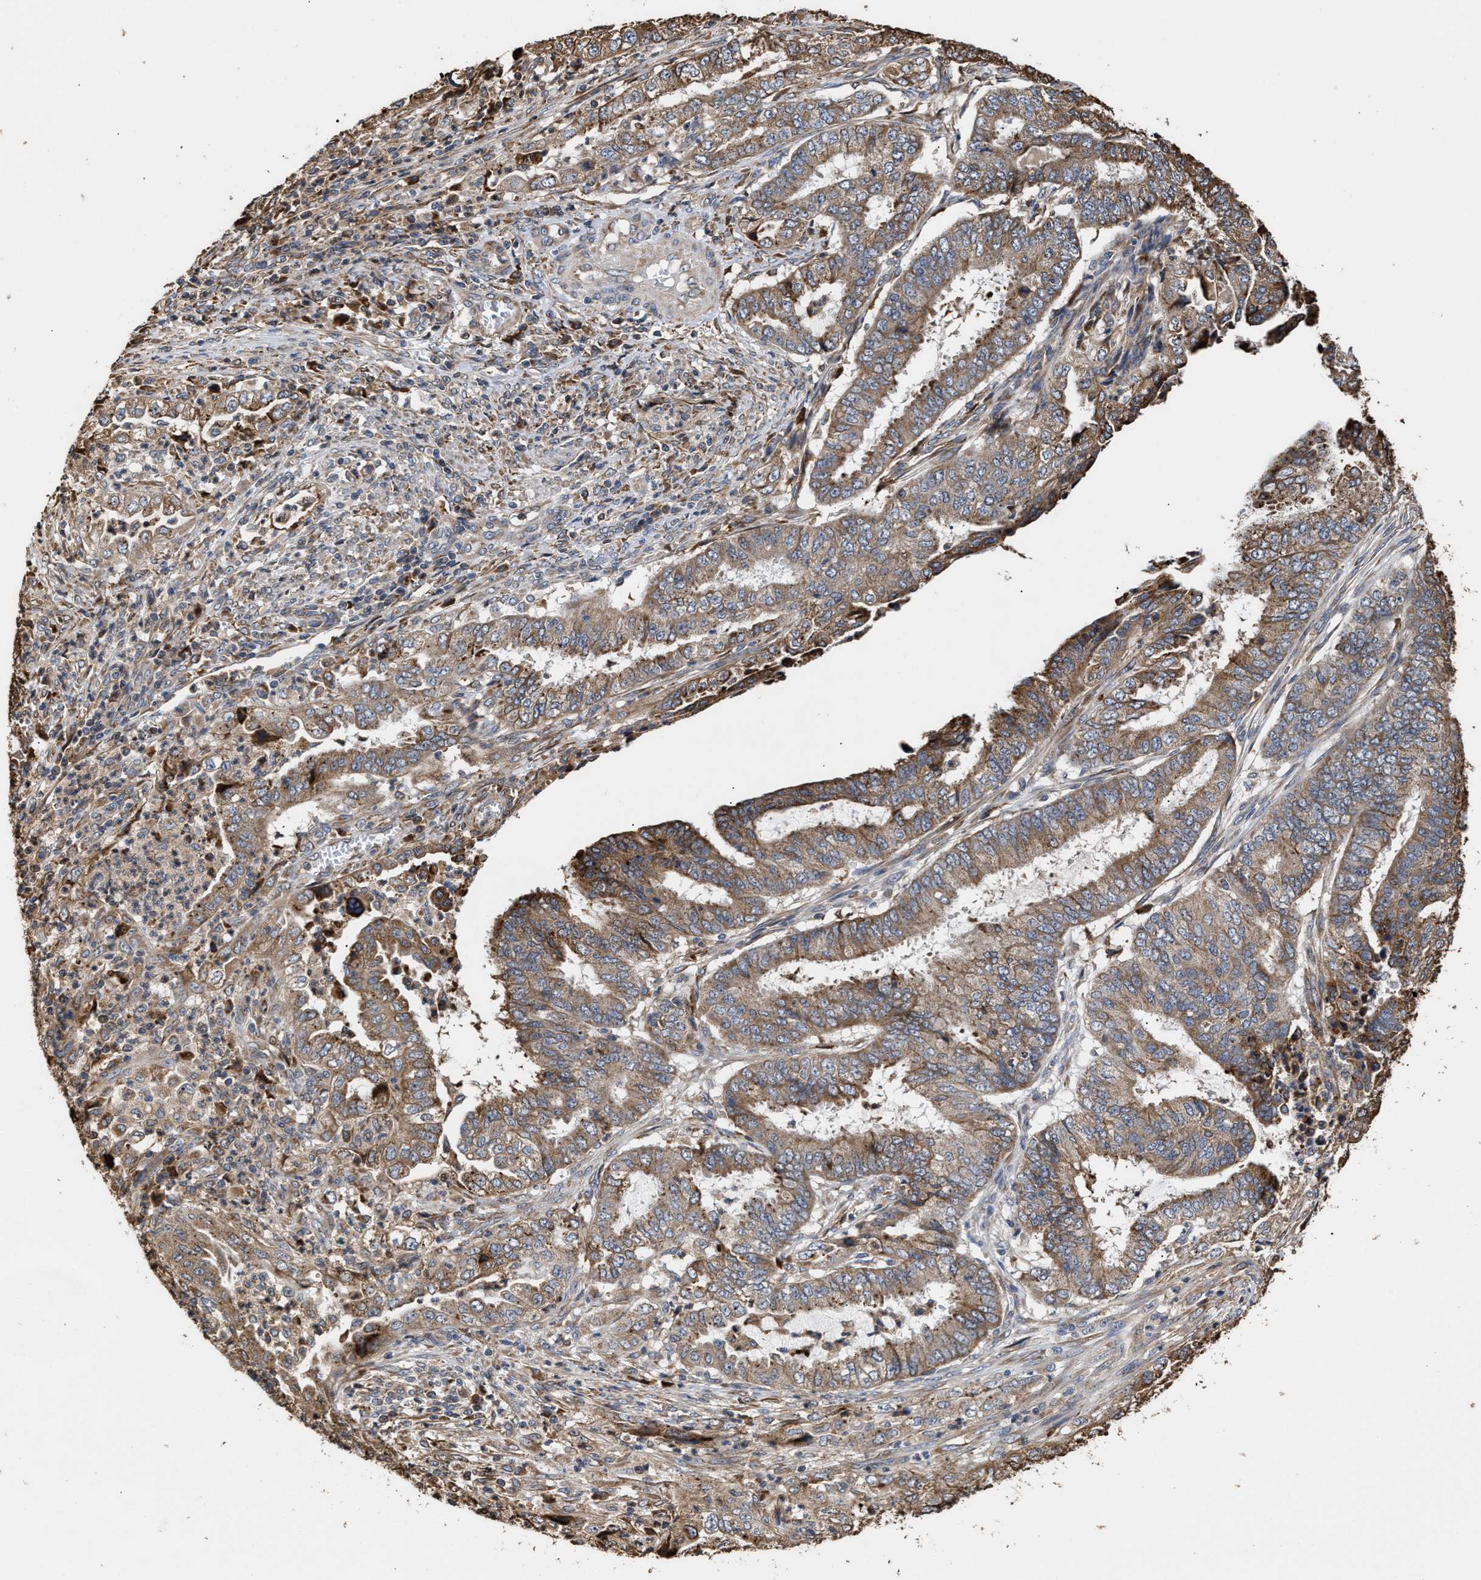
{"staining": {"intensity": "strong", "quantity": "<25%", "location": "cytoplasmic/membranous"}, "tissue": "endometrial cancer", "cell_type": "Tumor cells", "image_type": "cancer", "snomed": [{"axis": "morphology", "description": "Adenocarcinoma, NOS"}, {"axis": "topography", "description": "Endometrium"}], "caption": "IHC of human endometrial adenocarcinoma shows medium levels of strong cytoplasmic/membranous expression in about <25% of tumor cells.", "gene": "GOSR1", "patient": {"sex": "female", "age": 51}}